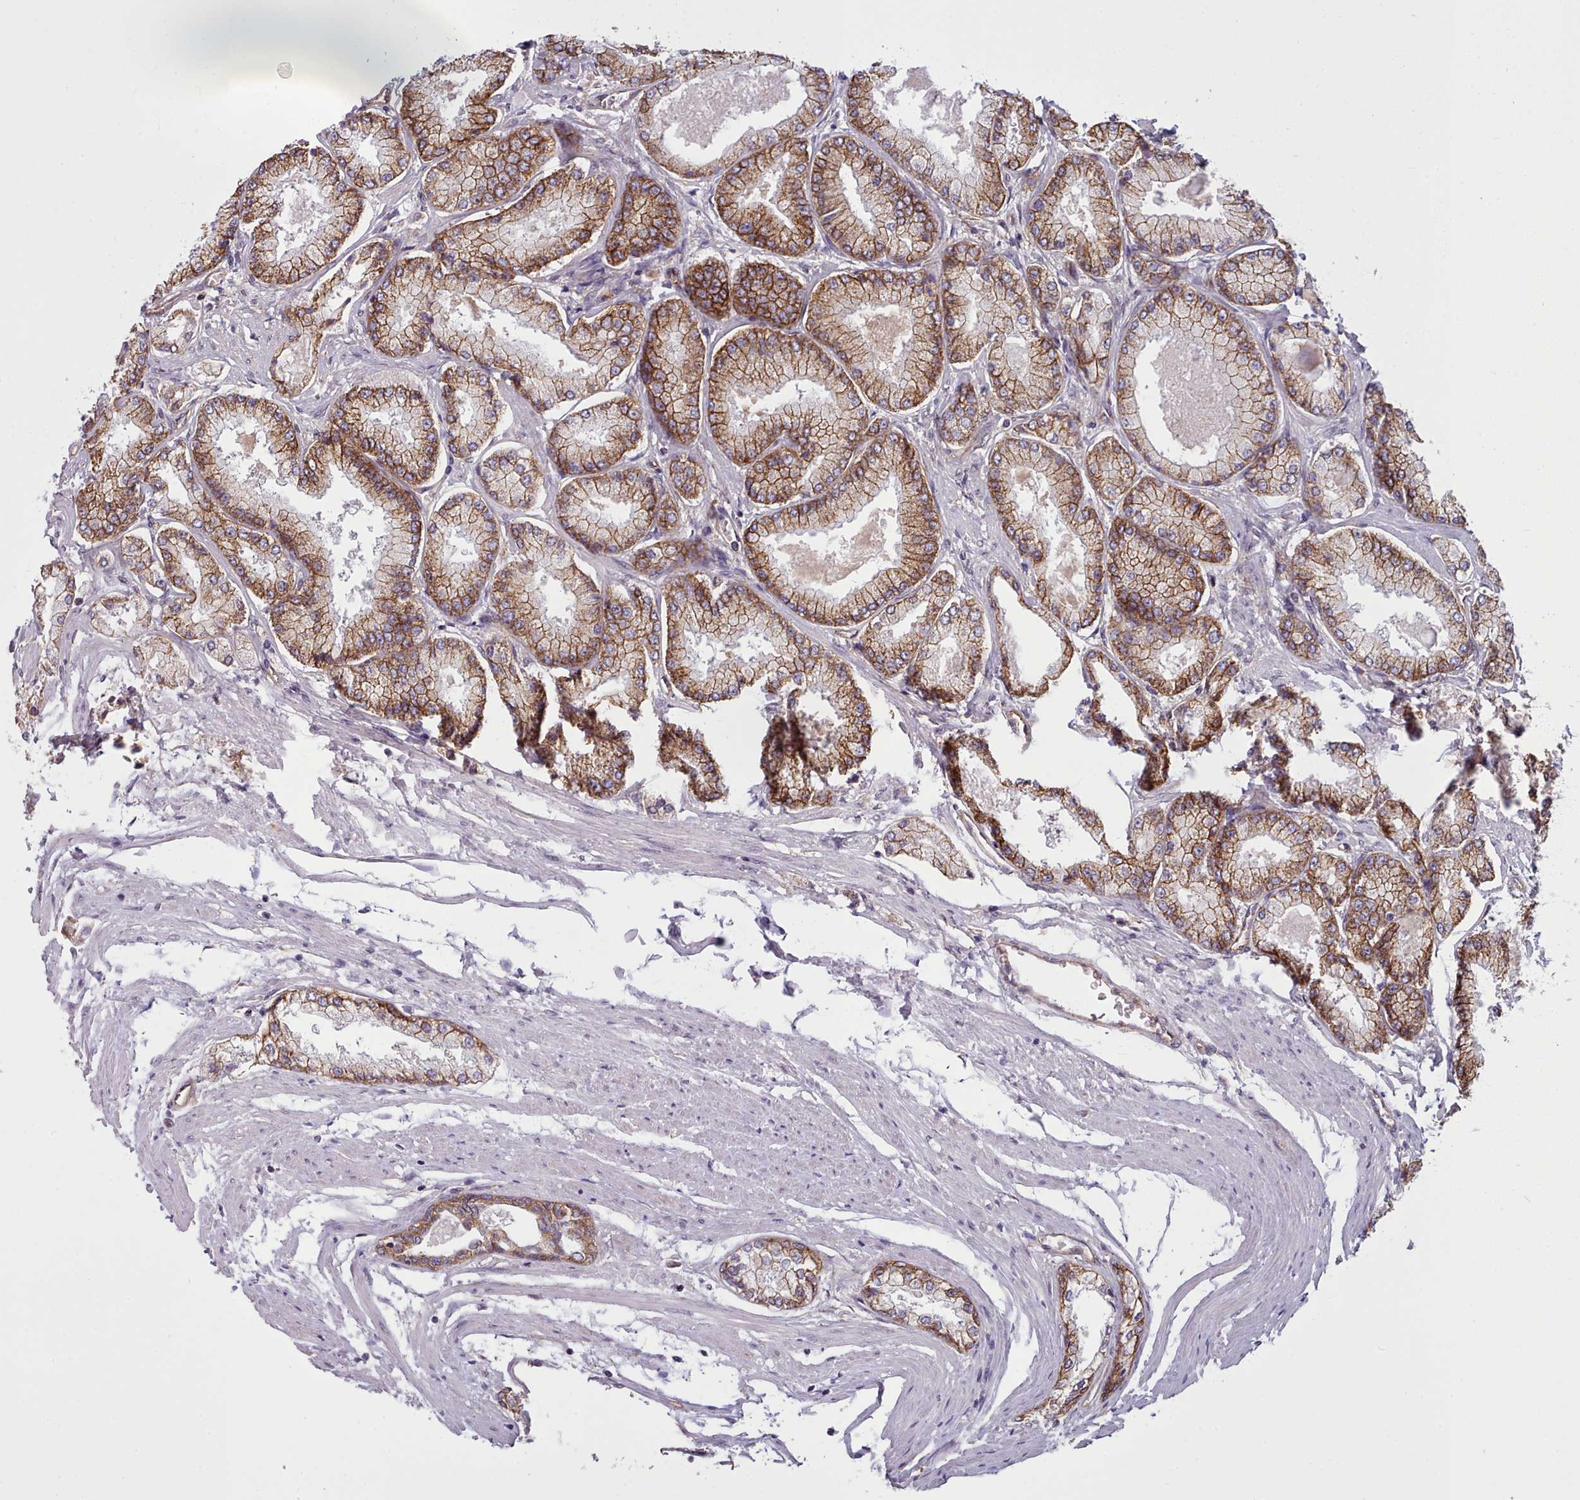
{"staining": {"intensity": "moderate", "quantity": ">75%", "location": "cytoplasmic/membranous"}, "tissue": "prostate cancer", "cell_type": "Tumor cells", "image_type": "cancer", "snomed": [{"axis": "morphology", "description": "Adenocarcinoma, Low grade"}, {"axis": "topography", "description": "Prostate"}], "caption": "Immunohistochemical staining of prostate low-grade adenocarcinoma displays medium levels of moderate cytoplasmic/membranous positivity in about >75% of tumor cells.", "gene": "MRPL46", "patient": {"sex": "male", "age": 74}}